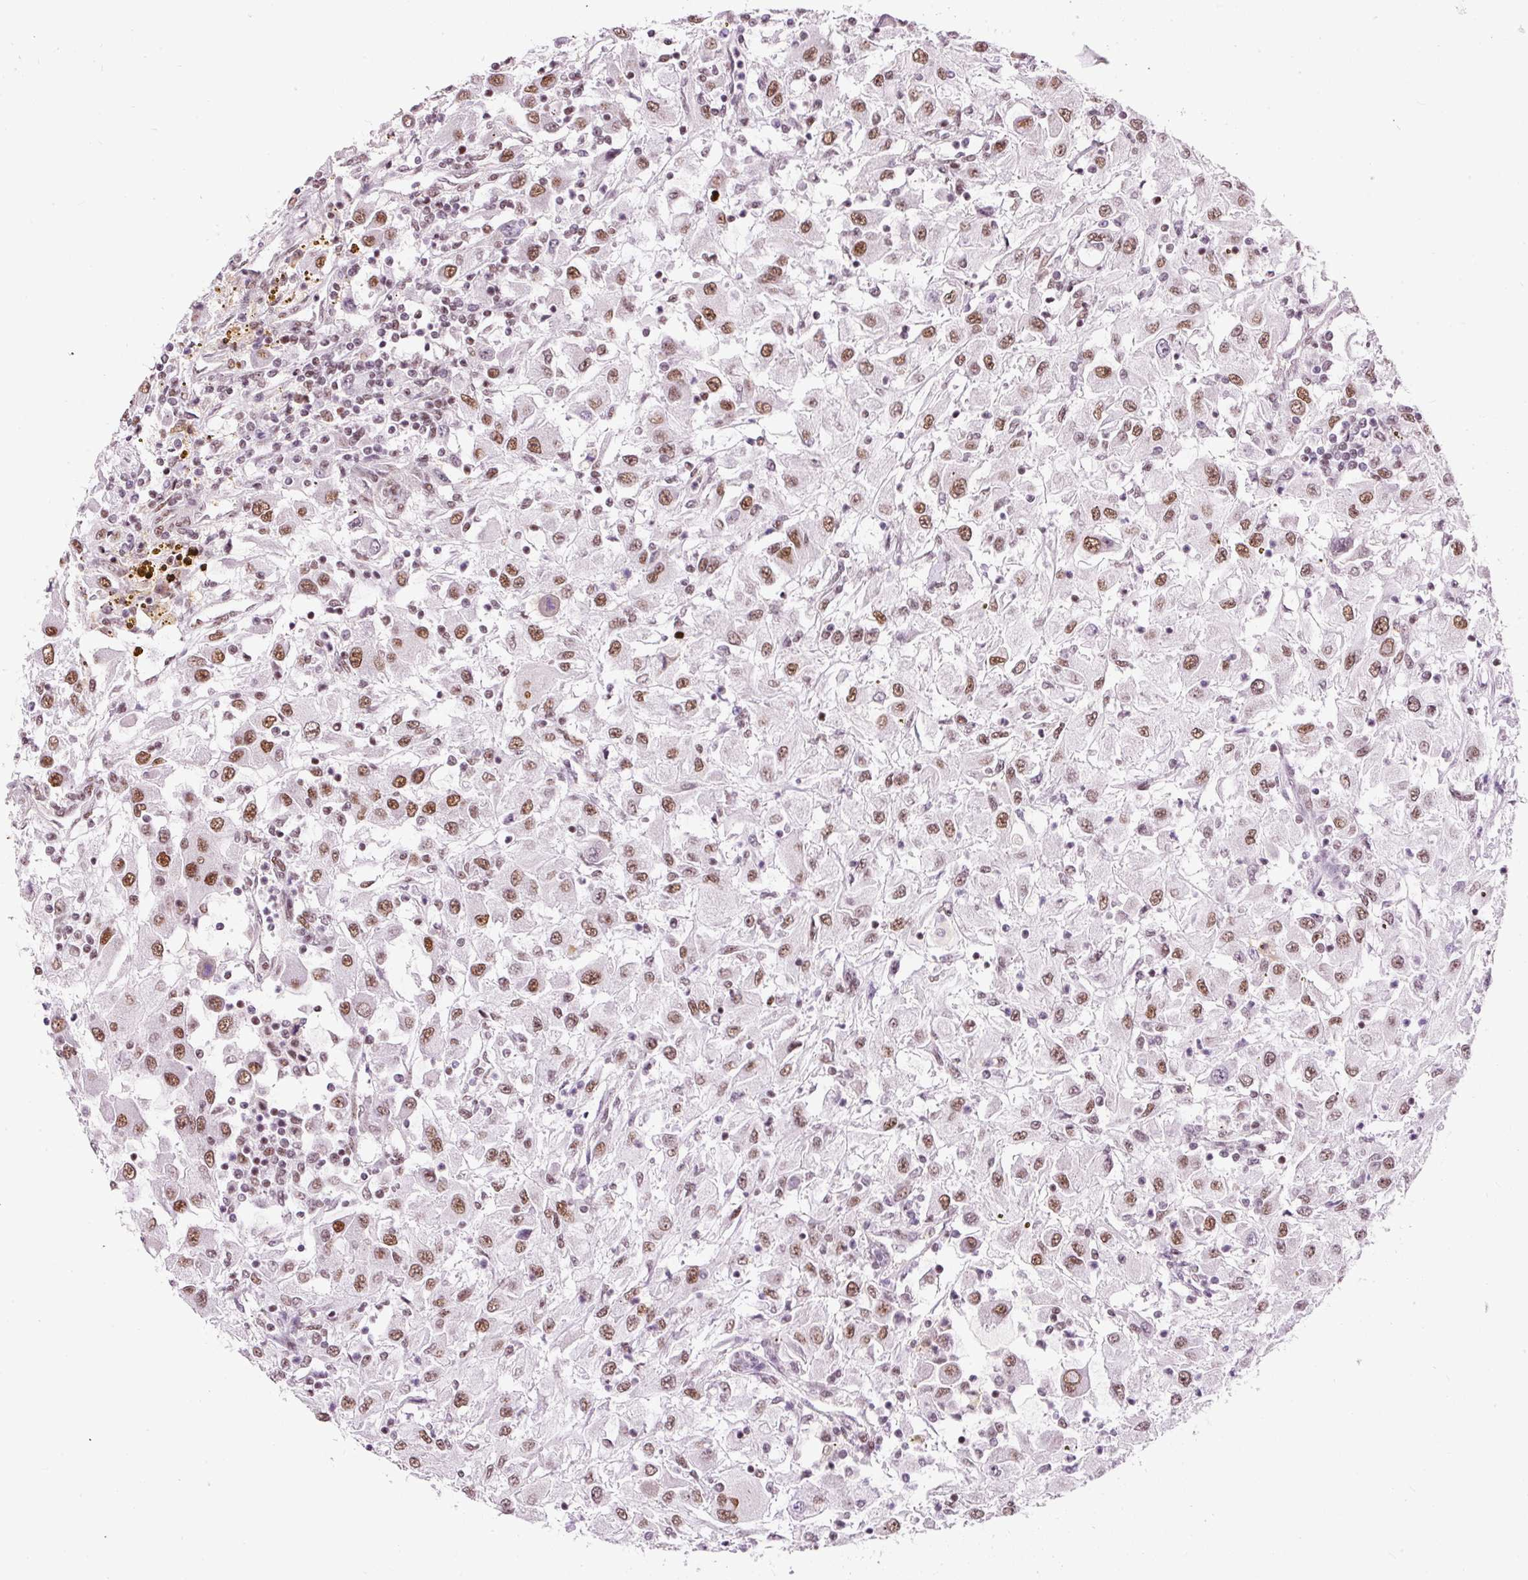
{"staining": {"intensity": "moderate", "quantity": ">75%", "location": "nuclear"}, "tissue": "renal cancer", "cell_type": "Tumor cells", "image_type": "cancer", "snomed": [{"axis": "morphology", "description": "Adenocarcinoma, NOS"}, {"axis": "topography", "description": "Kidney"}], "caption": "This image demonstrates IHC staining of adenocarcinoma (renal), with medium moderate nuclear staining in about >75% of tumor cells.", "gene": "HNRNPC", "patient": {"sex": "female", "age": 67}}